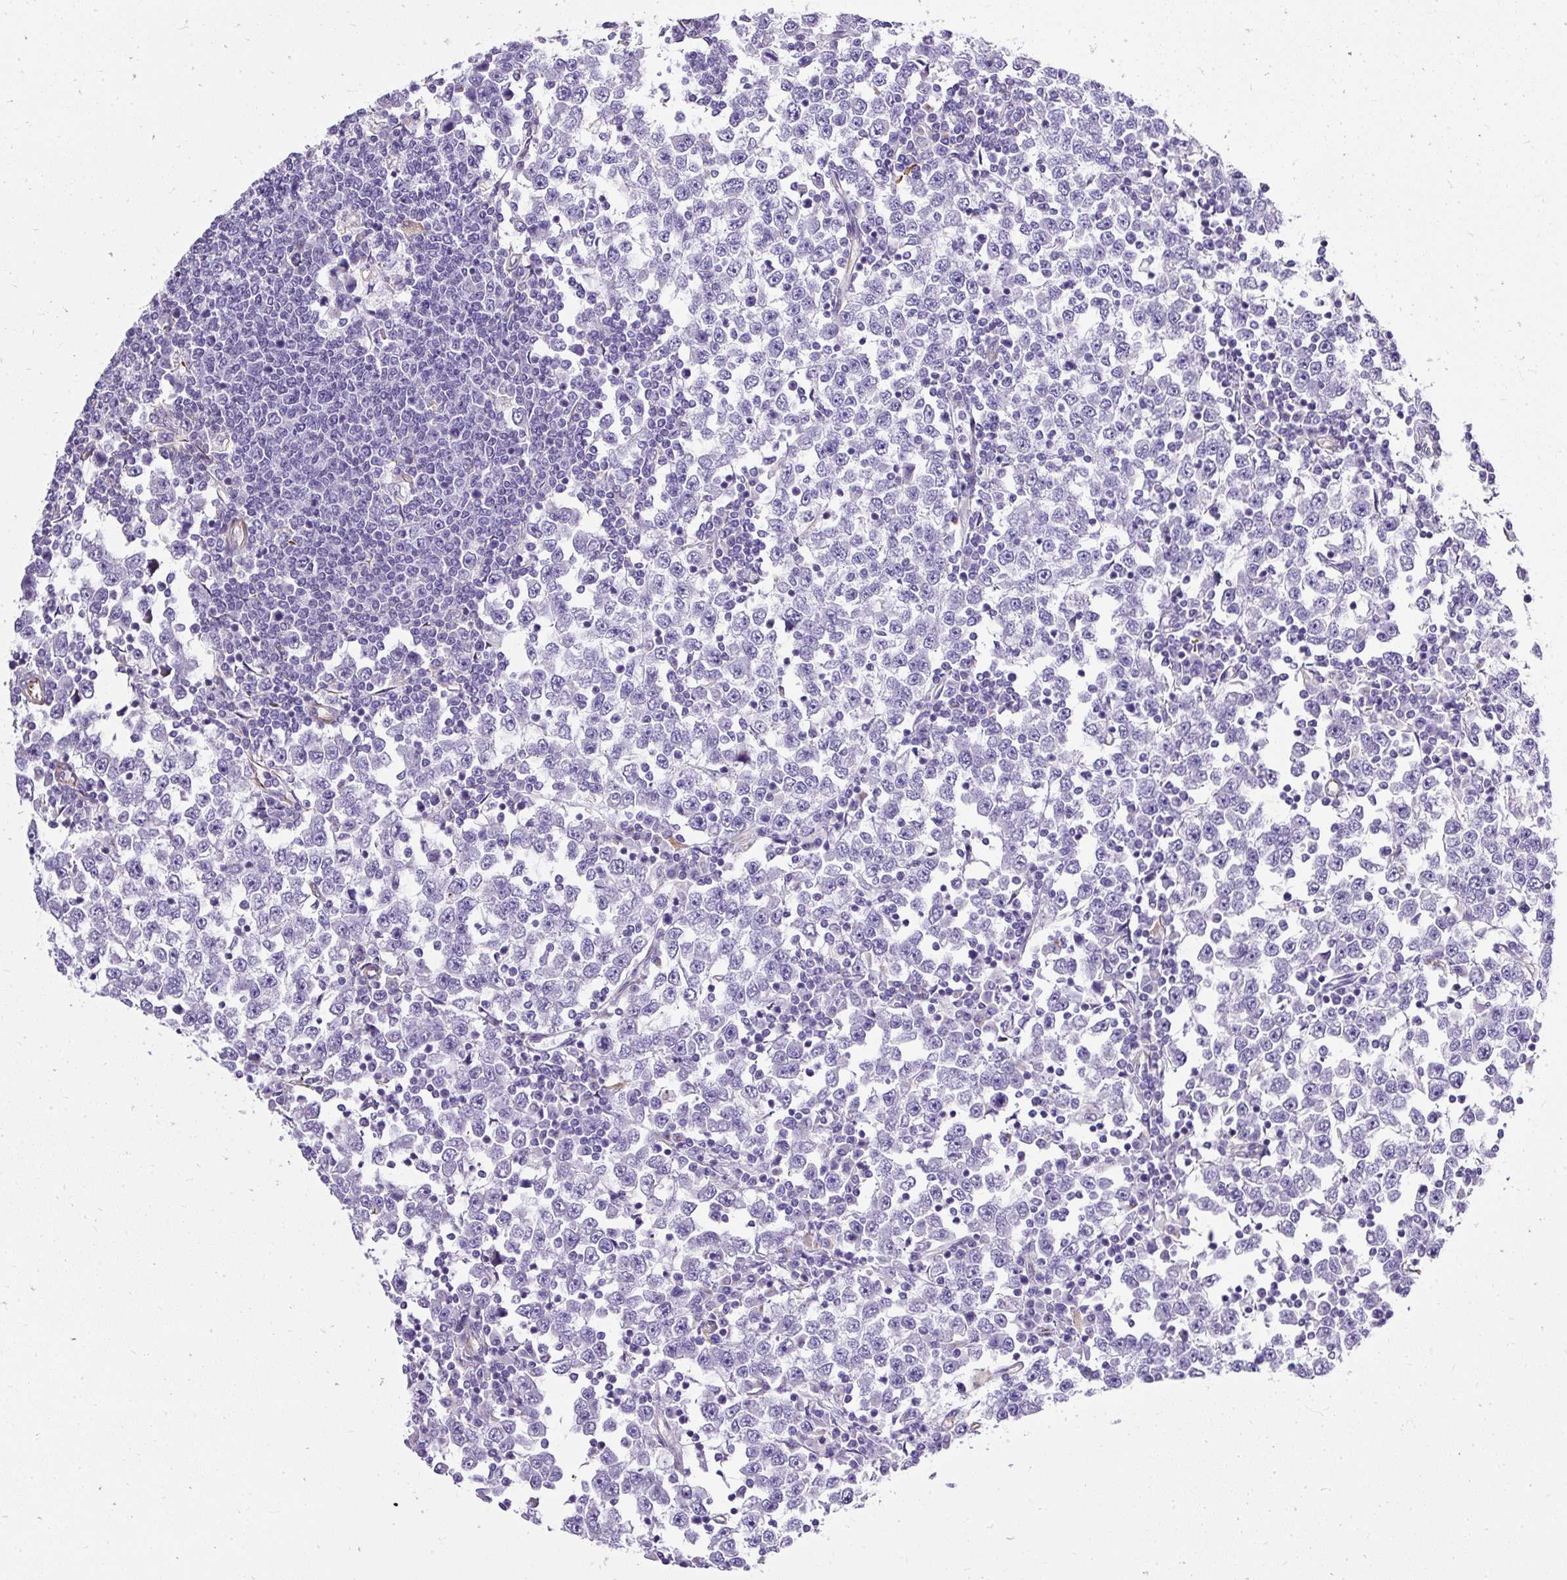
{"staining": {"intensity": "negative", "quantity": "none", "location": "none"}, "tissue": "testis cancer", "cell_type": "Tumor cells", "image_type": "cancer", "snomed": [{"axis": "morphology", "description": "Seminoma, NOS"}, {"axis": "topography", "description": "Testis"}], "caption": "High power microscopy histopathology image of an immunohistochemistry histopathology image of seminoma (testis), revealing no significant staining in tumor cells.", "gene": "PLS1", "patient": {"sex": "male", "age": 65}}